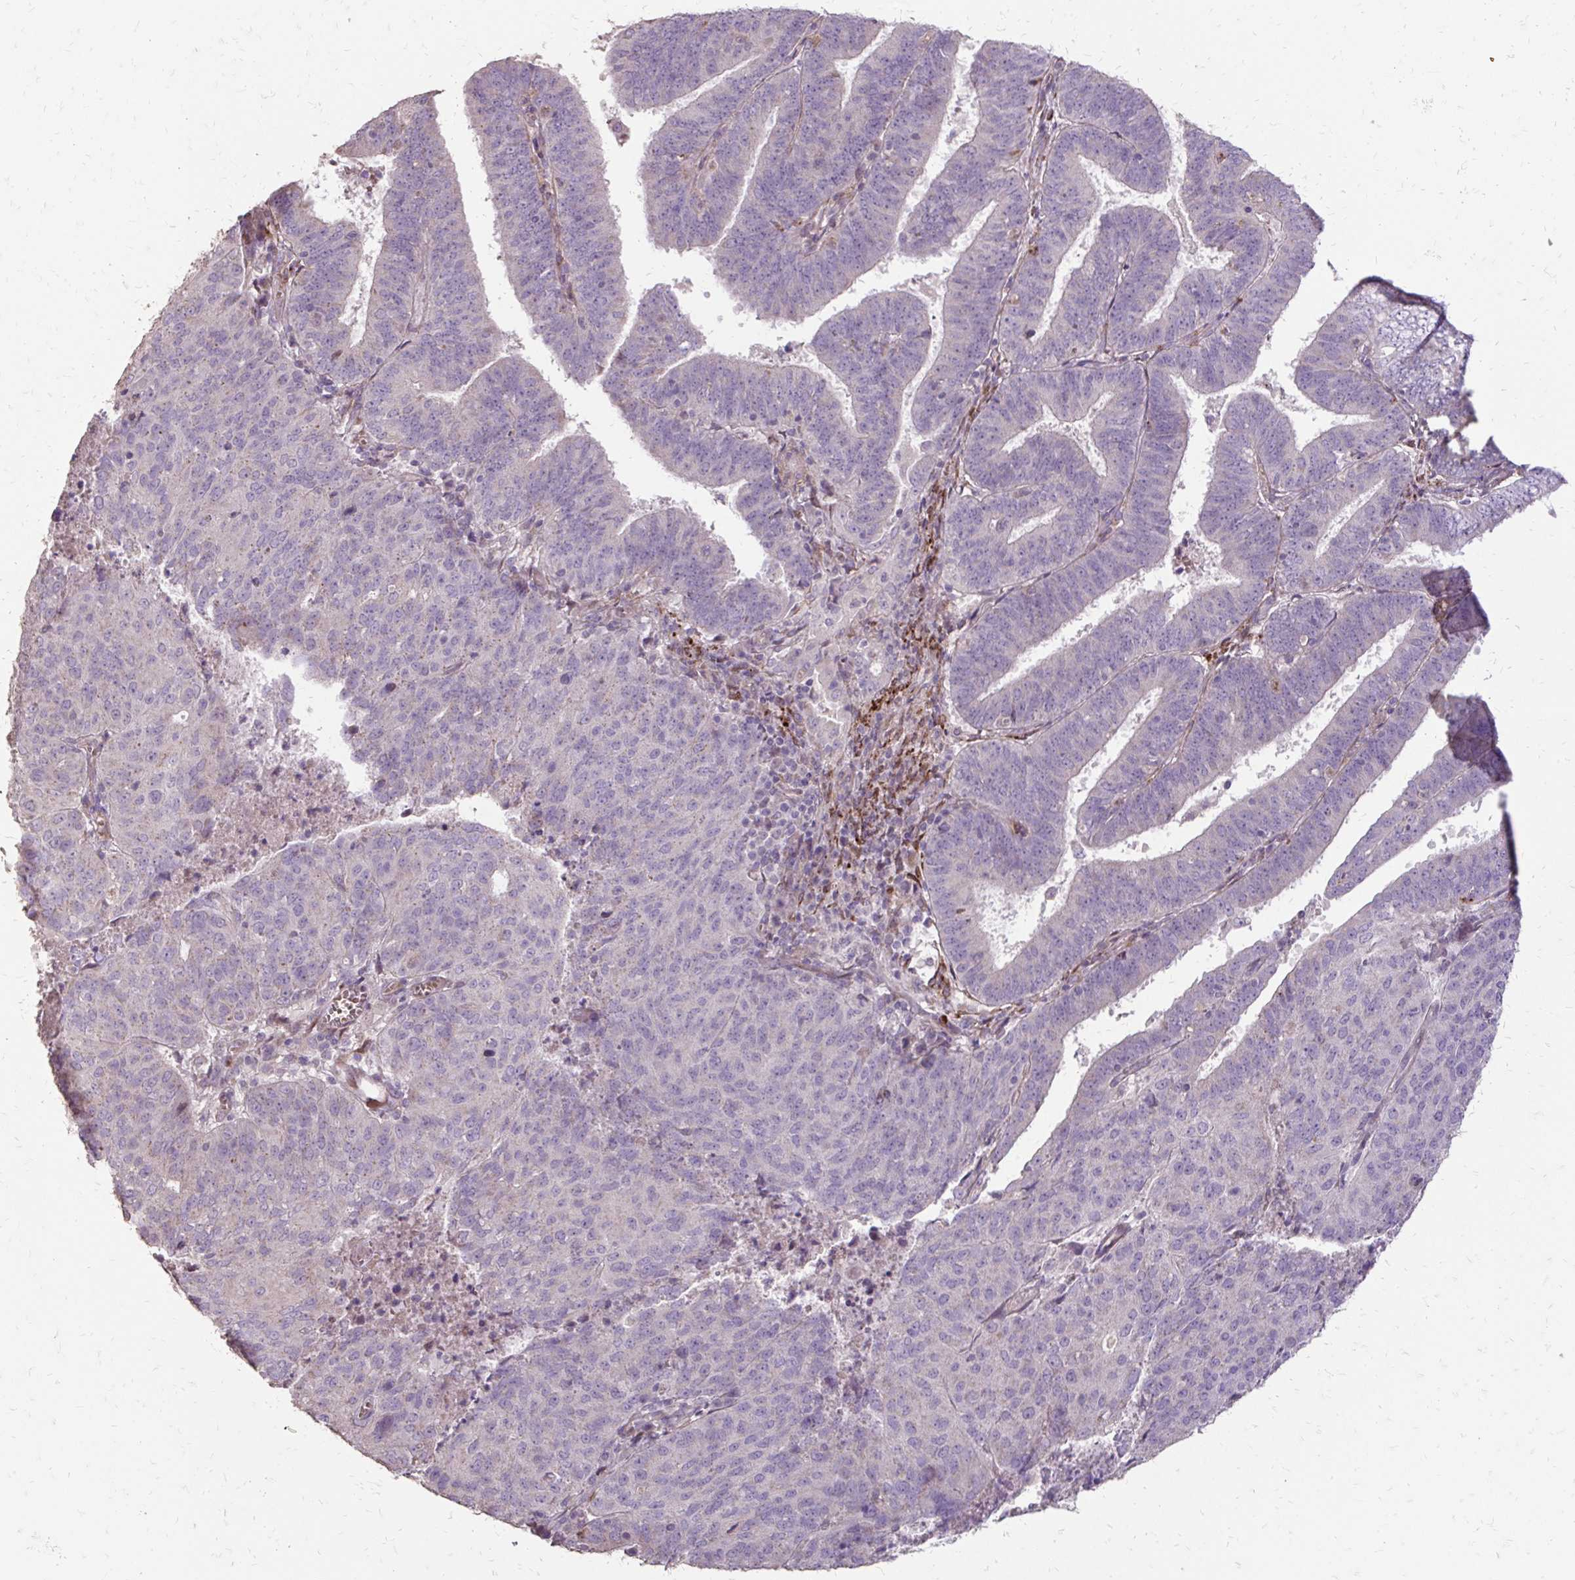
{"staining": {"intensity": "negative", "quantity": "none", "location": "none"}, "tissue": "endometrial cancer", "cell_type": "Tumor cells", "image_type": "cancer", "snomed": [{"axis": "morphology", "description": "Adenocarcinoma, NOS"}, {"axis": "topography", "description": "Endometrium"}], "caption": "Immunohistochemistry (IHC) photomicrograph of neoplastic tissue: endometrial adenocarcinoma stained with DAB displays no significant protein expression in tumor cells.", "gene": "MYORG", "patient": {"sex": "female", "age": 82}}